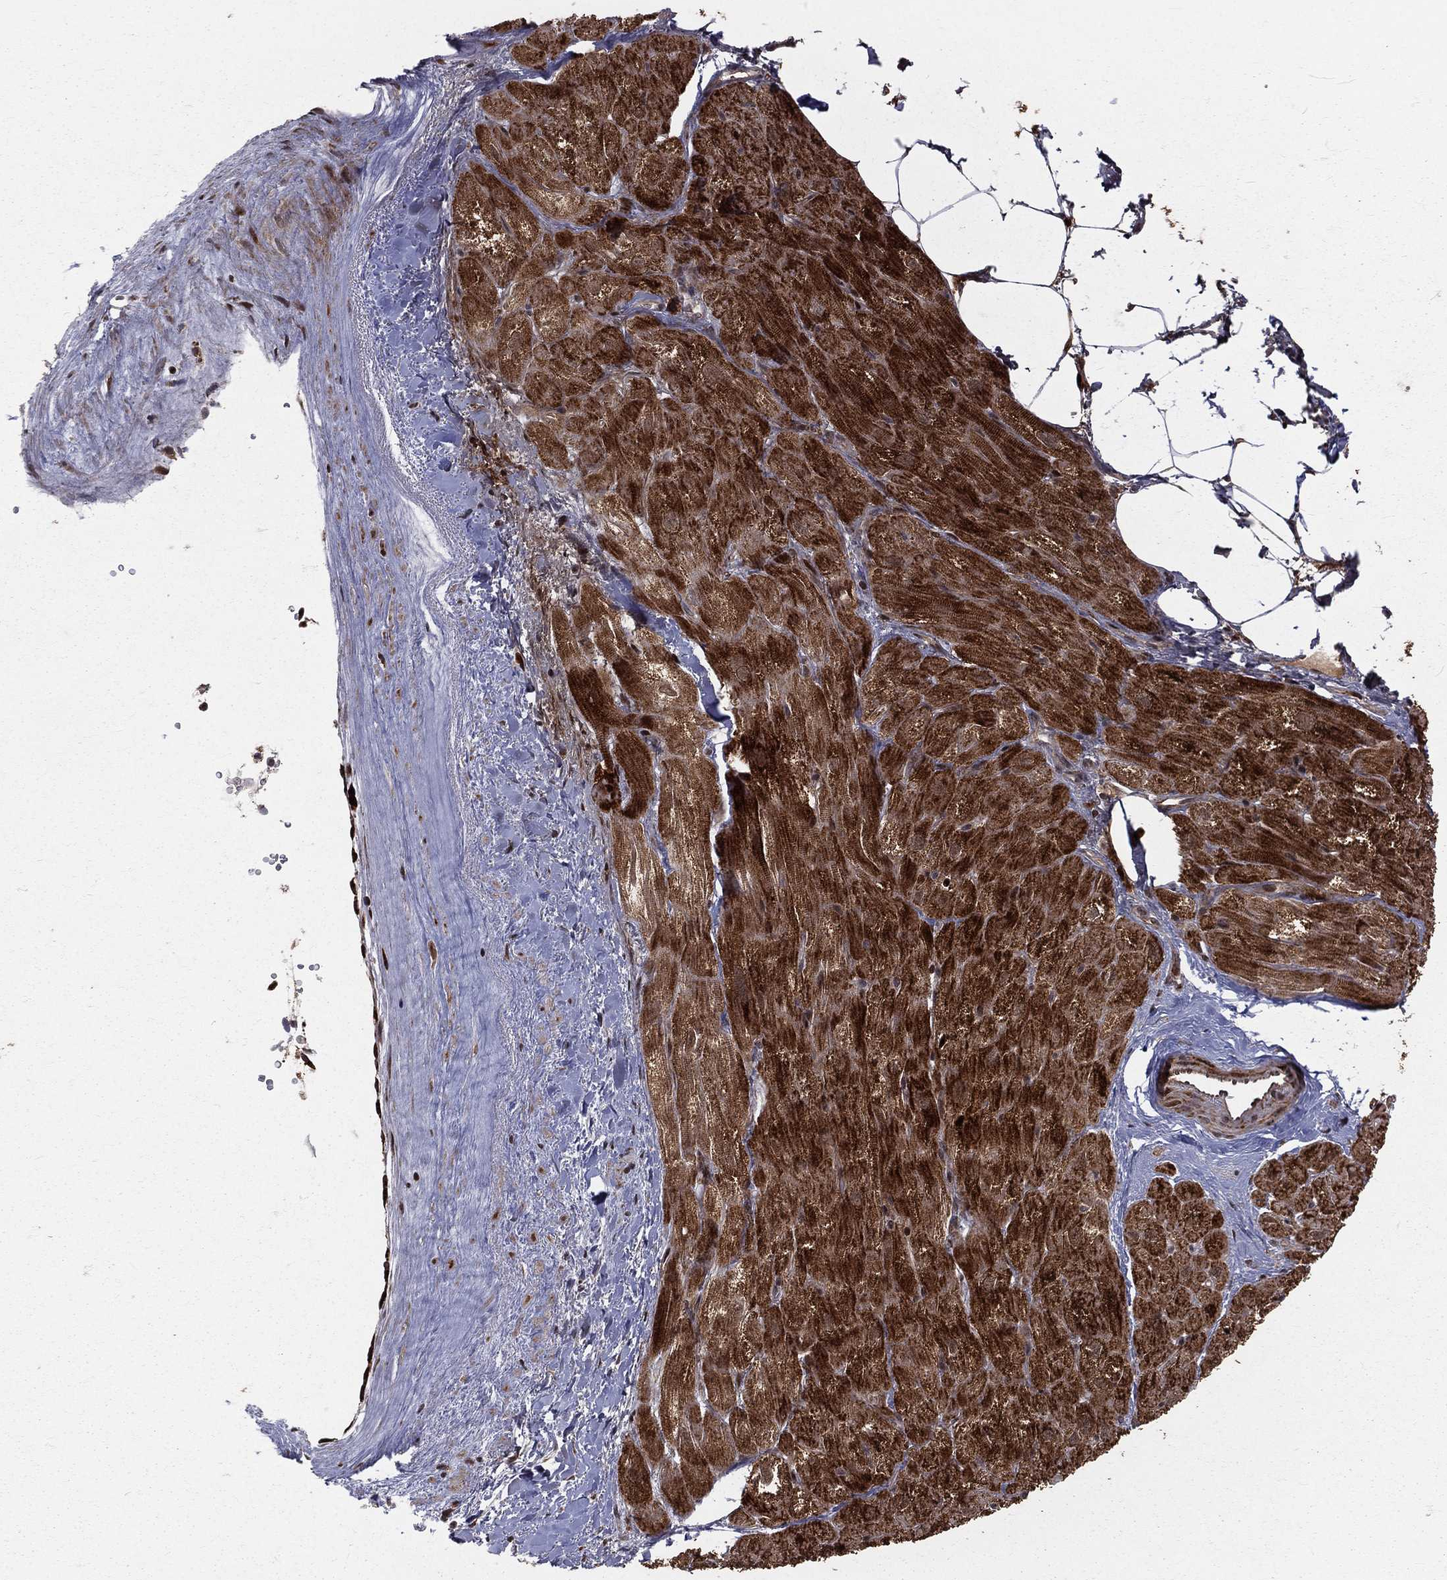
{"staining": {"intensity": "strong", "quantity": ">75%", "location": "cytoplasmic/membranous"}, "tissue": "heart muscle", "cell_type": "Cardiomyocytes", "image_type": "normal", "snomed": [{"axis": "morphology", "description": "Normal tissue, NOS"}, {"axis": "topography", "description": "Heart"}], "caption": "IHC image of normal heart muscle: heart muscle stained using immunohistochemistry reveals high levels of strong protein expression localized specifically in the cytoplasmic/membranous of cardiomyocytes, appearing as a cytoplasmic/membranous brown color.", "gene": "MDM2", "patient": {"sex": "male", "age": 62}}